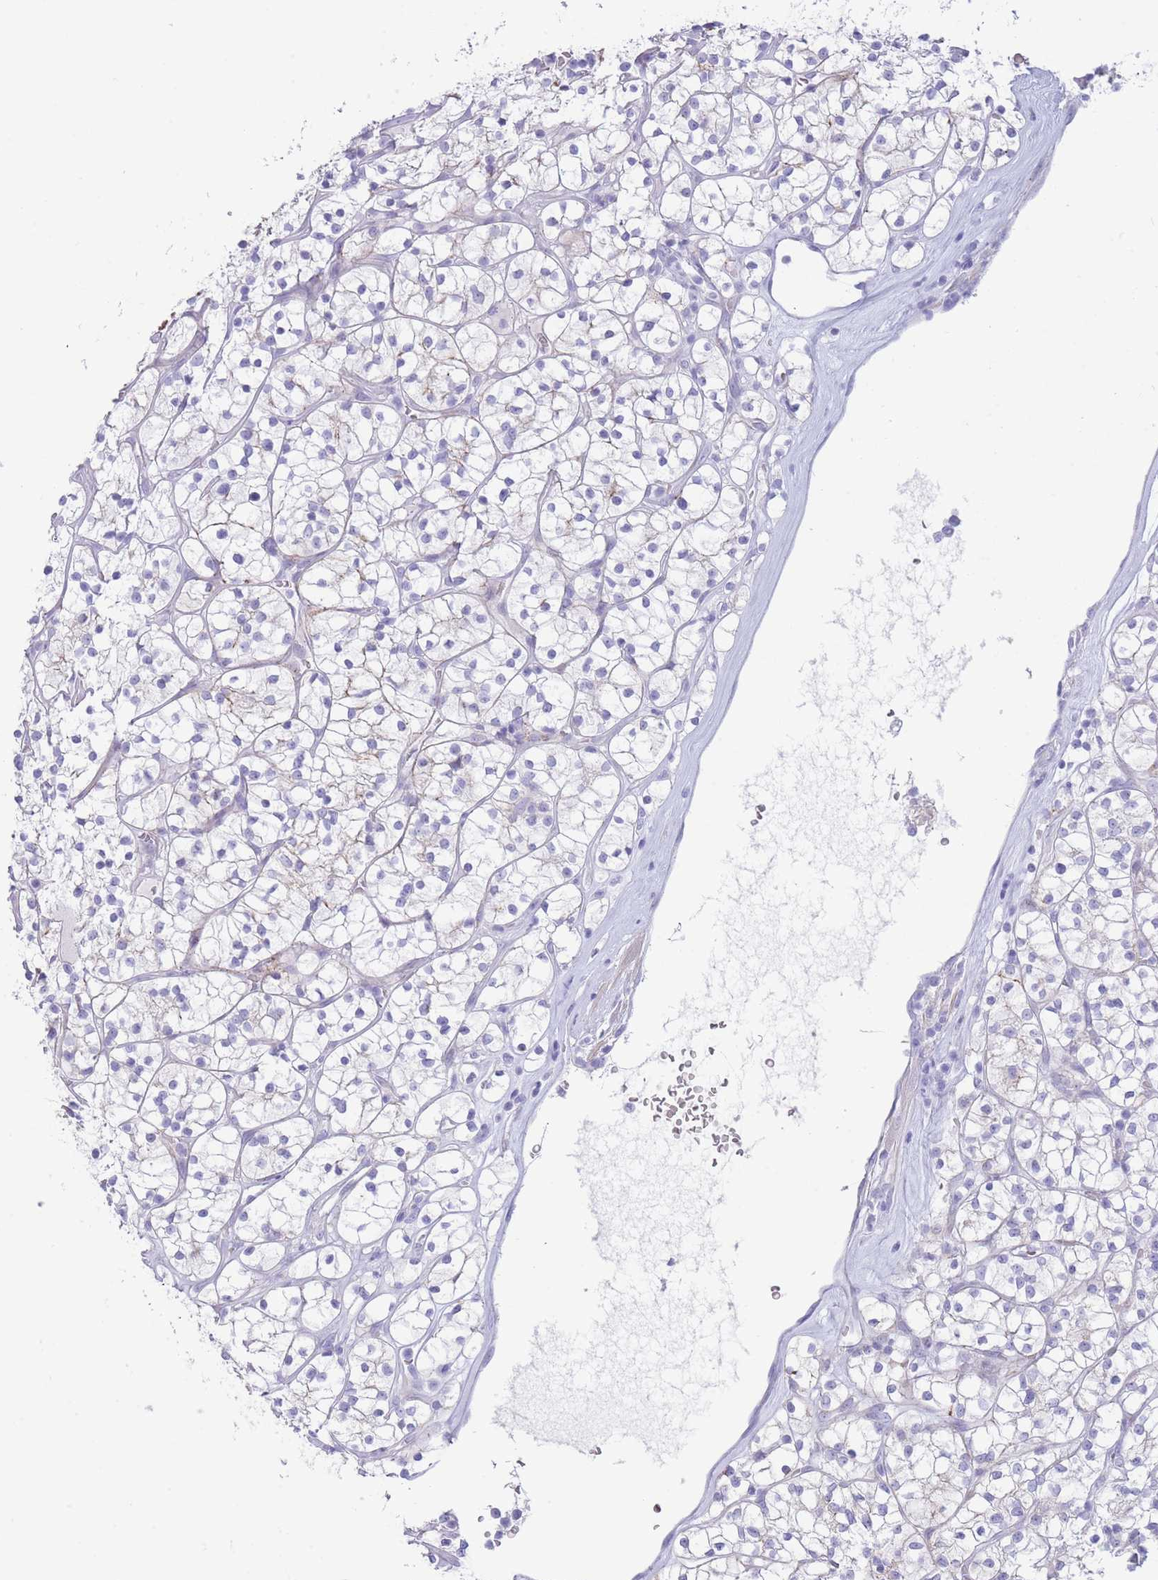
{"staining": {"intensity": "negative", "quantity": "none", "location": "none"}, "tissue": "renal cancer", "cell_type": "Tumor cells", "image_type": "cancer", "snomed": [{"axis": "morphology", "description": "Adenocarcinoma, NOS"}, {"axis": "topography", "description": "Kidney"}], "caption": "Immunohistochemistry (IHC) micrograph of renal cancer stained for a protein (brown), which exhibits no staining in tumor cells.", "gene": "VWA8", "patient": {"sex": "female", "age": 64}}